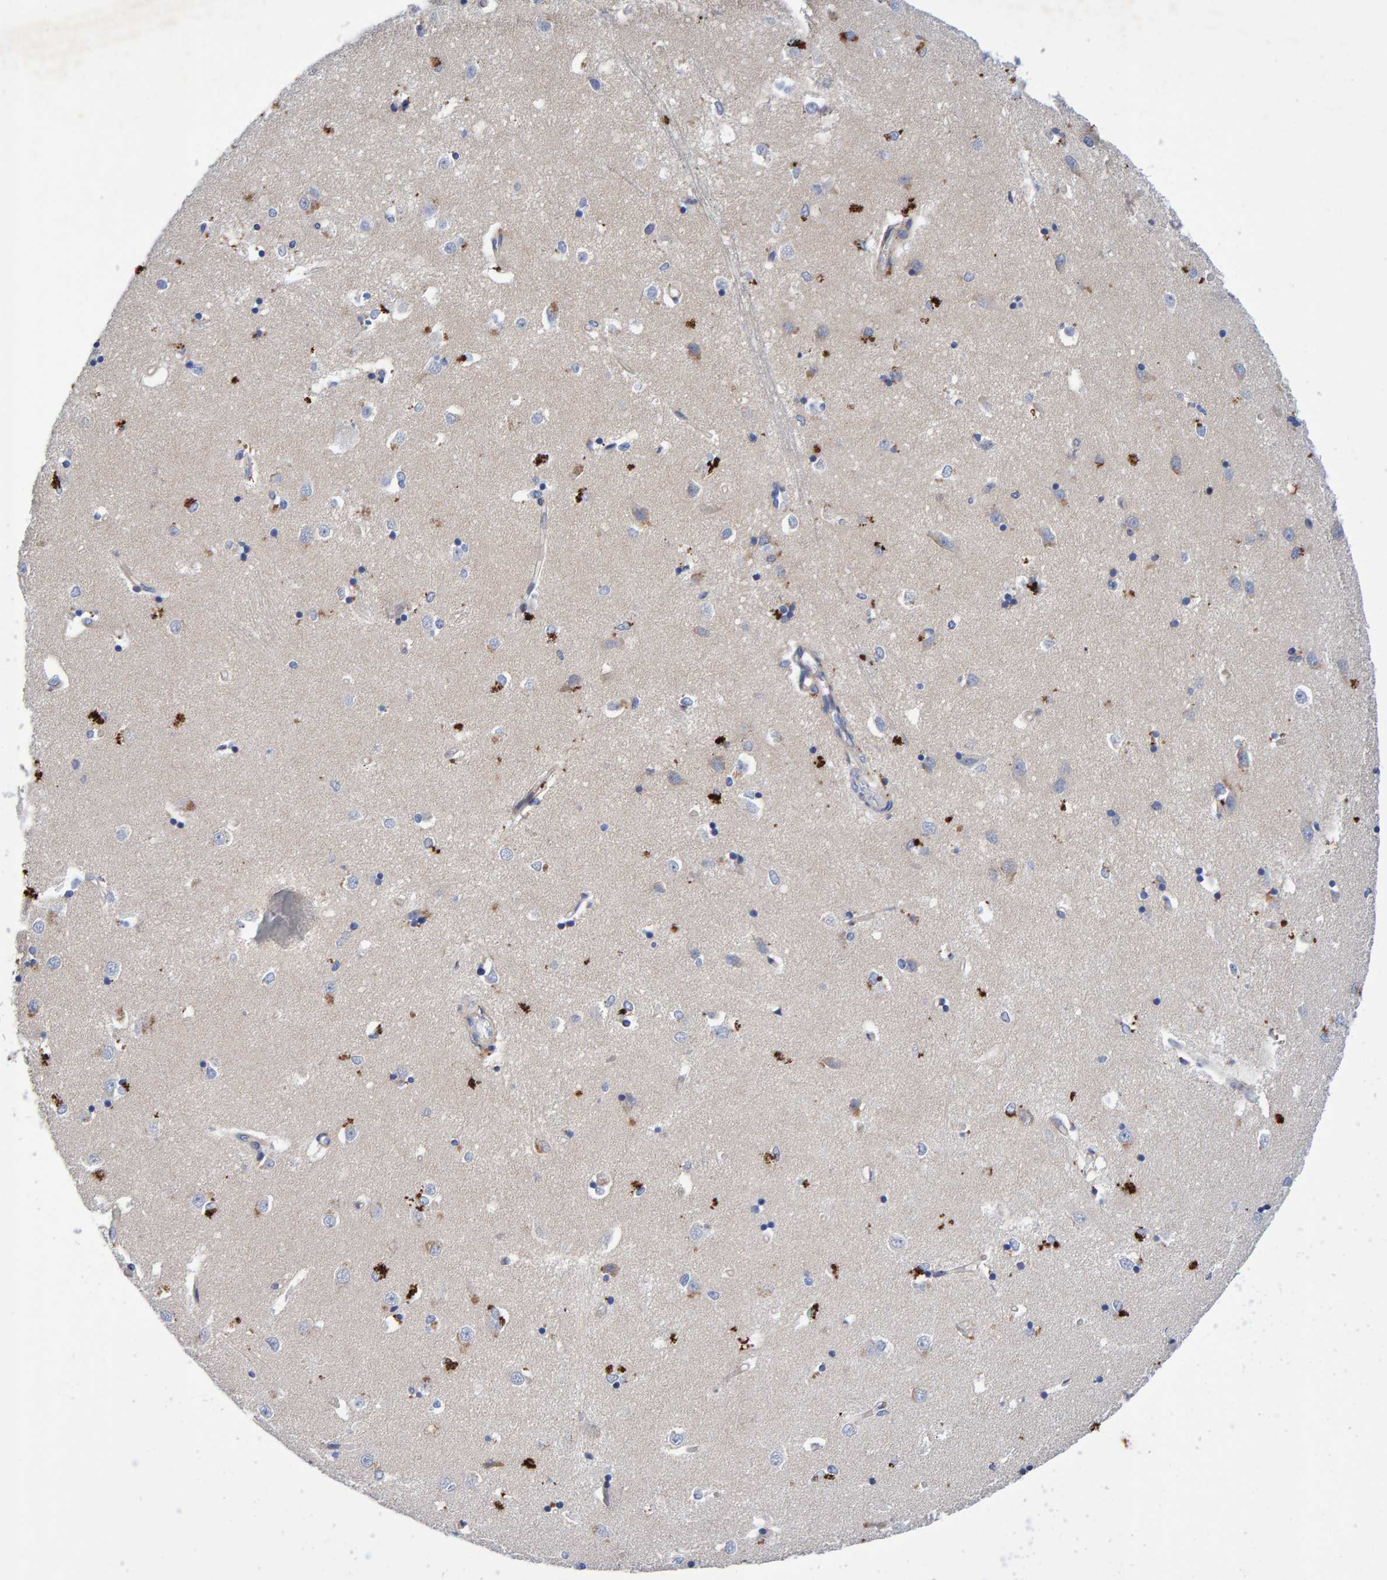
{"staining": {"intensity": "moderate", "quantity": "<25%", "location": "cytoplasmic/membranous"}, "tissue": "caudate", "cell_type": "Glial cells", "image_type": "normal", "snomed": [{"axis": "morphology", "description": "Normal tissue, NOS"}, {"axis": "topography", "description": "Lateral ventricle wall"}], "caption": "Immunohistochemistry (IHC) of normal caudate exhibits low levels of moderate cytoplasmic/membranous expression in about <25% of glial cells.", "gene": "EFR3A", "patient": {"sex": "male", "age": 45}}